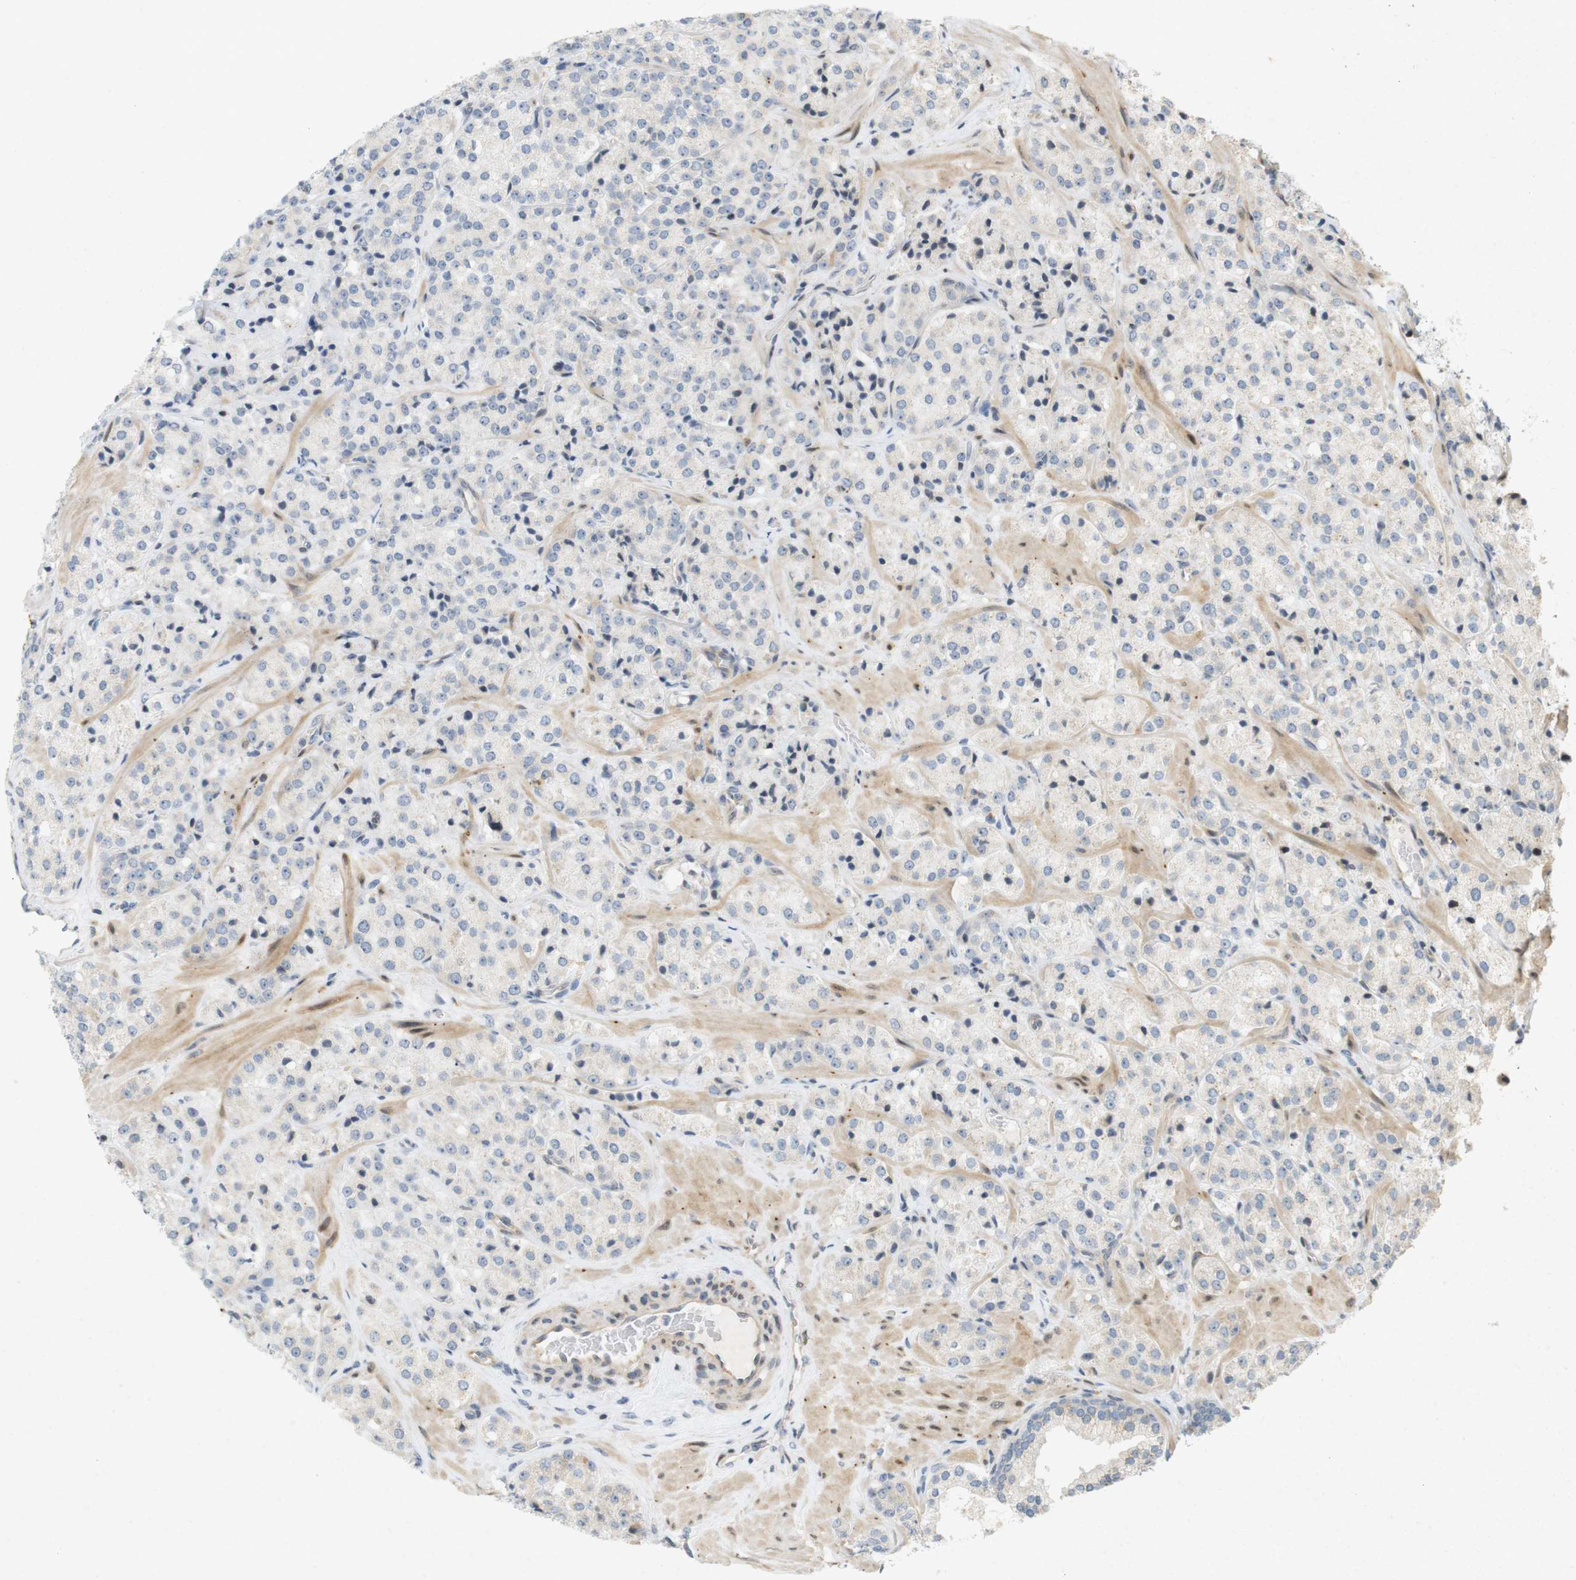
{"staining": {"intensity": "negative", "quantity": "none", "location": "none"}, "tissue": "prostate cancer", "cell_type": "Tumor cells", "image_type": "cancer", "snomed": [{"axis": "morphology", "description": "Adenocarcinoma, High grade"}, {"axis": "topography", "description": "Prostate"}], "caption": "High power microscopy photomicrograph of an IHC photomicrograph of prostate adenocarcinoma (high-grade), revealing no significant positivity in tumor cells.", "gene": "PPP1R14A", "patient": {"sex": "male", "age": 64}}